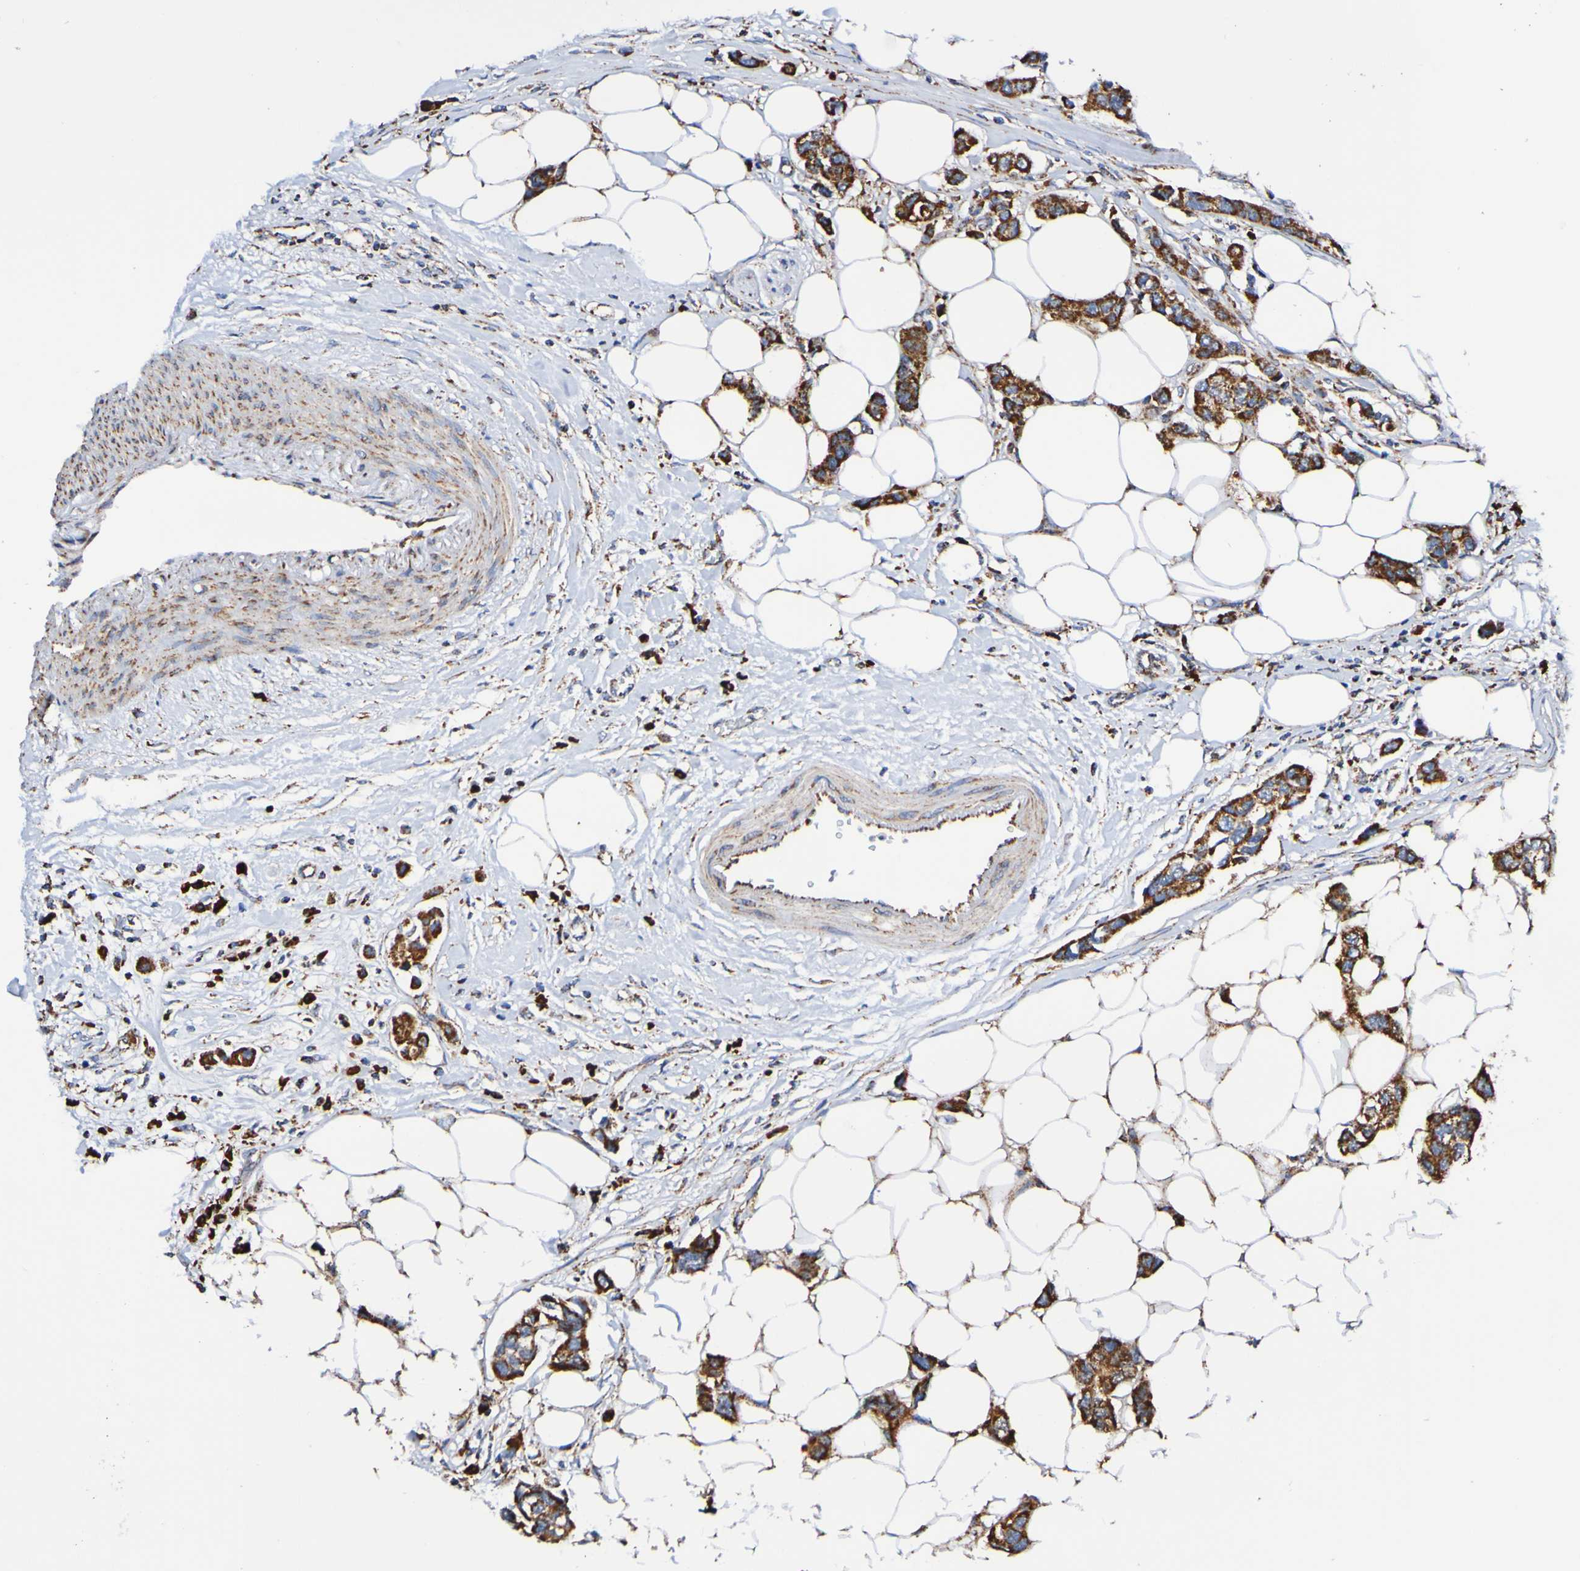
{"staining": {"intensity": "strong", "quantity": ">75%", "location": "cytoplasmic/membranous"}, "tissue": "breast cancer", "cell_type": "Tumor cells", "image_type": "cancer", "snomed": [{"axis": "morphology", "description": "Normal tissue, NOS"}, {"axis": "morphology", "description": "Duct carcinoma"}, {"axis": "topography", "description": "Breast"}], "caption": "Human breast cancer (intraductal carcinoma) stained with a brown dye exhibits strong cytoplasmic/membranous positive expression in about >75% of tumor cells.", "gene": "IL18R1", "patient": {"sex": "female", "age": 50}}